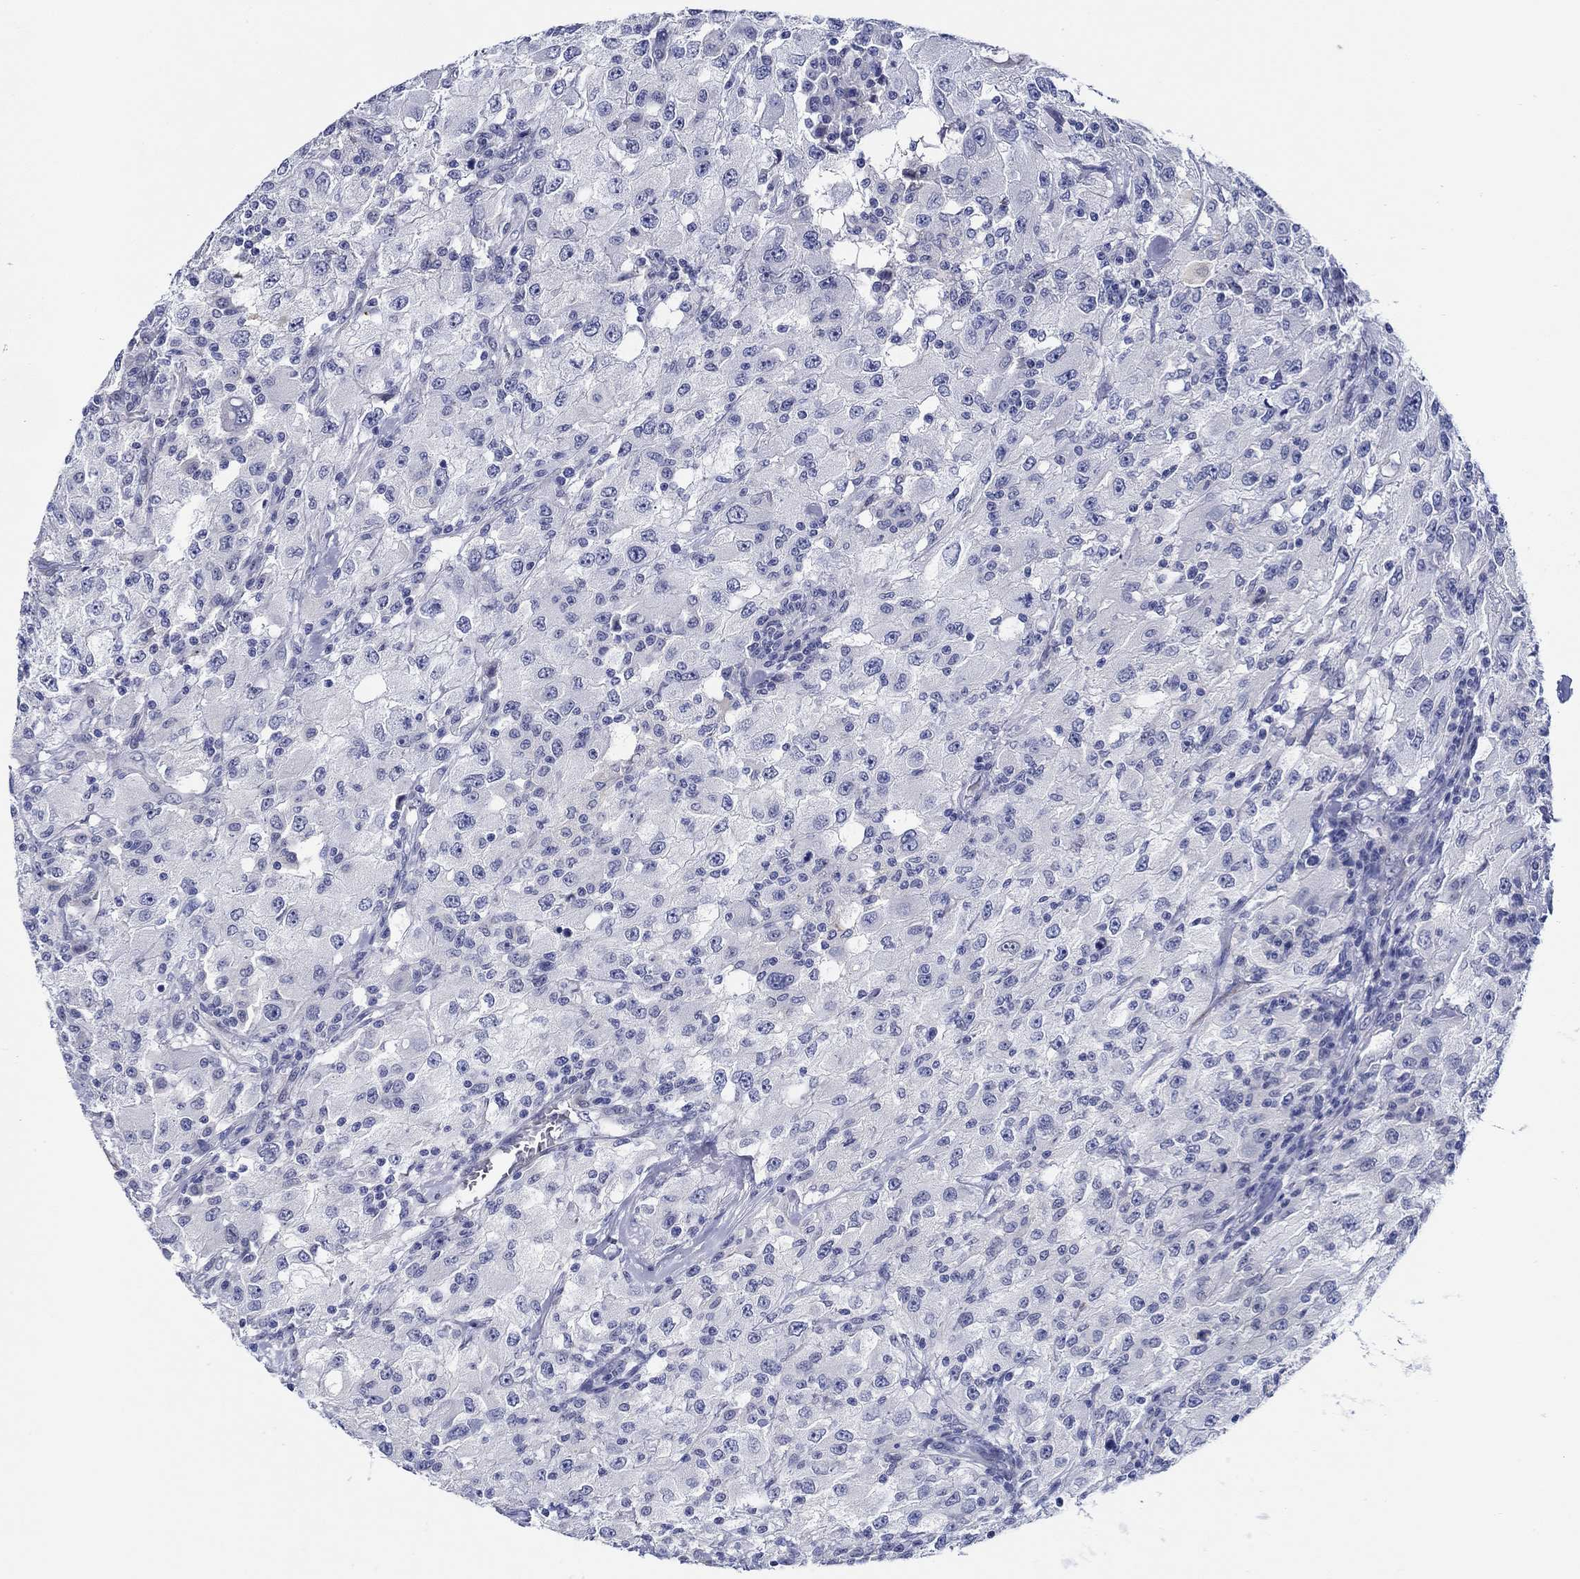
{"staining": {"intensity": "negative", "quantity": "none", "location": "none"}, "tissue": "renal cancer", "cell_type": "Tumor cells", "image_type": "cancer", "snomed": [{"axis": "morphology", "description": "Adenocarcinoma, NOS"}, {"axis": "topography", "description": "Kidney"}], "caption": "There is no significant positivity in tumor cells of renal cancer (adenocarcinoma). (Immunohistochemistry, brightfield microscopy, high magnification).", "gene": "MC2R", "patient": {"sex": "female", "age": 67}}